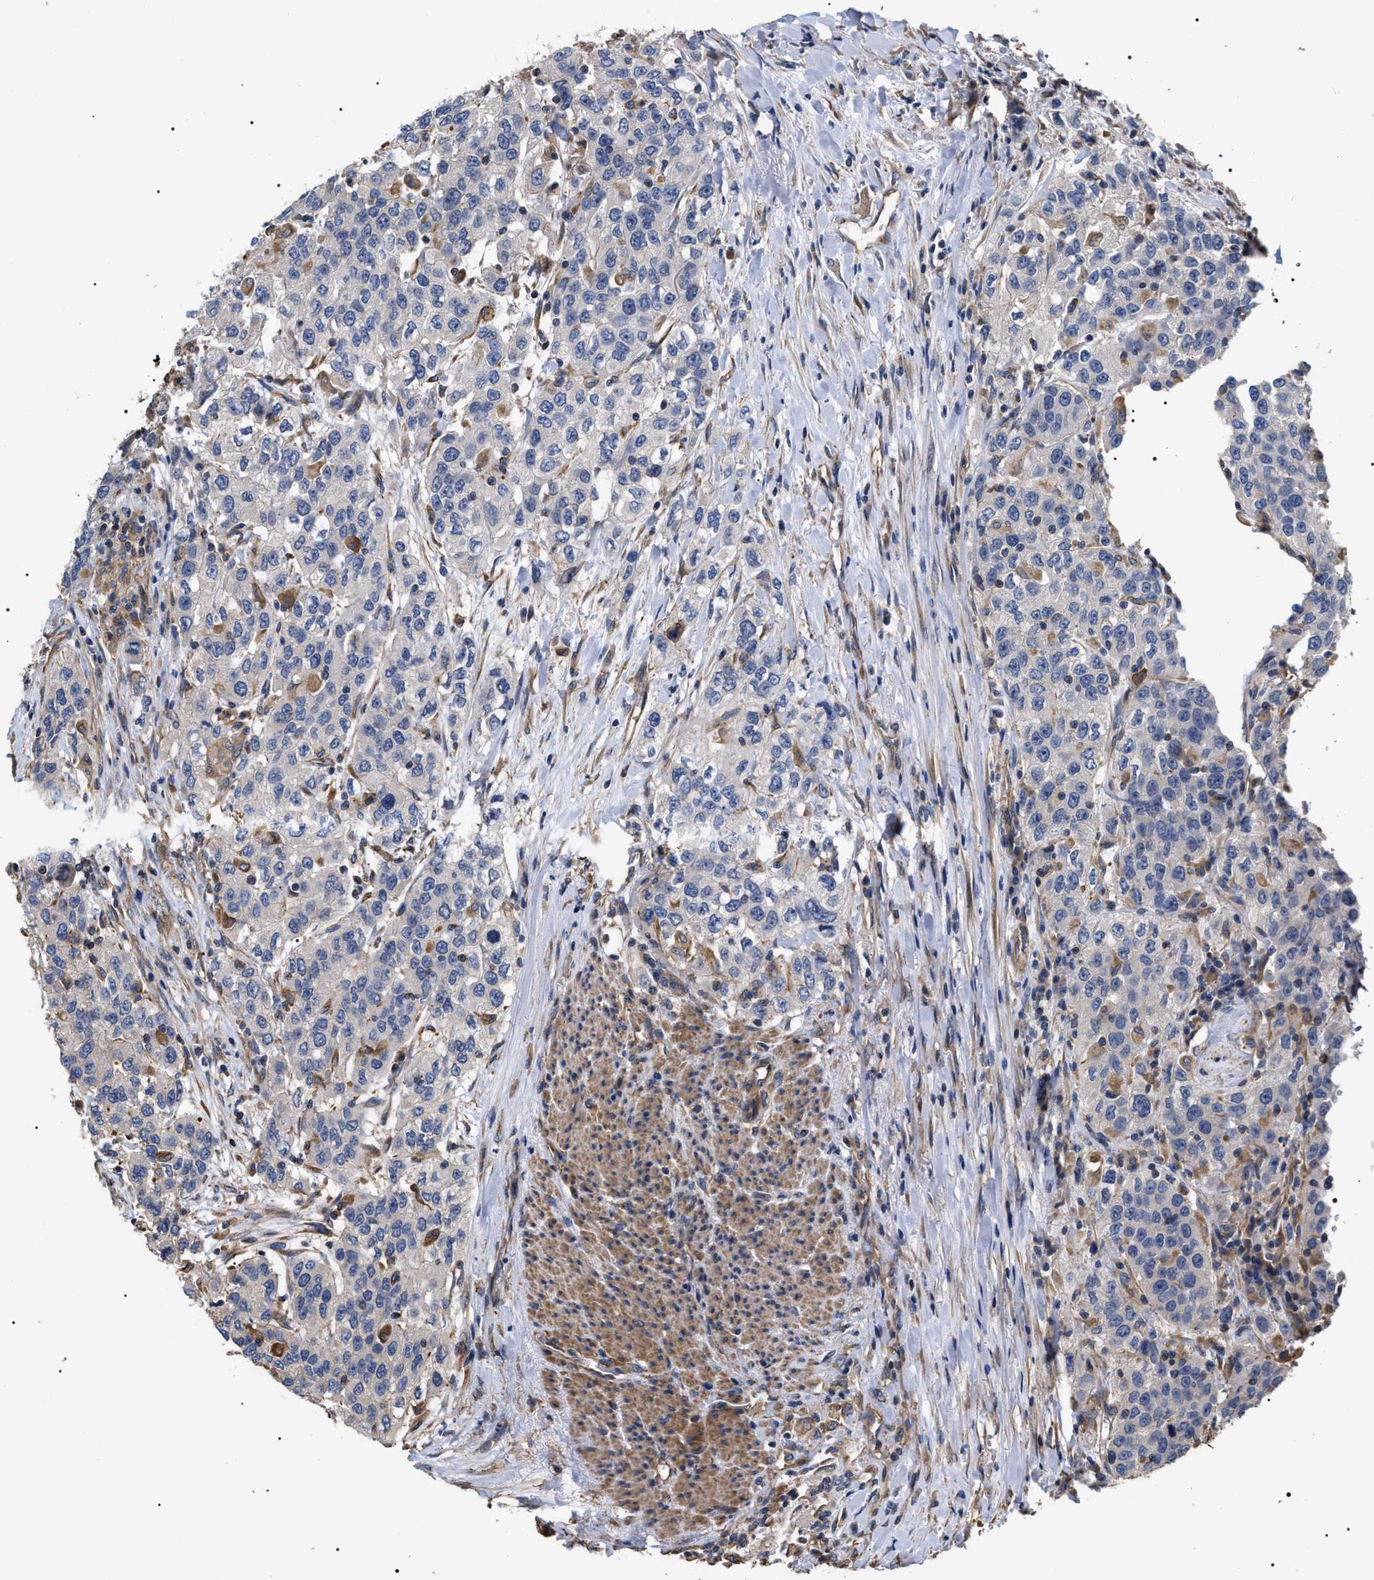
{"staining": {"intensity": "negative", "quantity": "none", "location": "none"}, "tissue": "urothelial cancer", "cell_type": "Tumor cells", "image_type": "cancer", "snomed": [{"axis": "morphology", "description": "Urothelial carcinoma, High grade"}, {"axis": "topography", "description": "Urinary bladder"}], "caption": "Urothelial carcinoma (high-grade) was stained to show a protein in brown. There is no significant positivity in tumor cells.", "gene": "TSPAN33", "patient": {"sex": "female", "age": 80}}